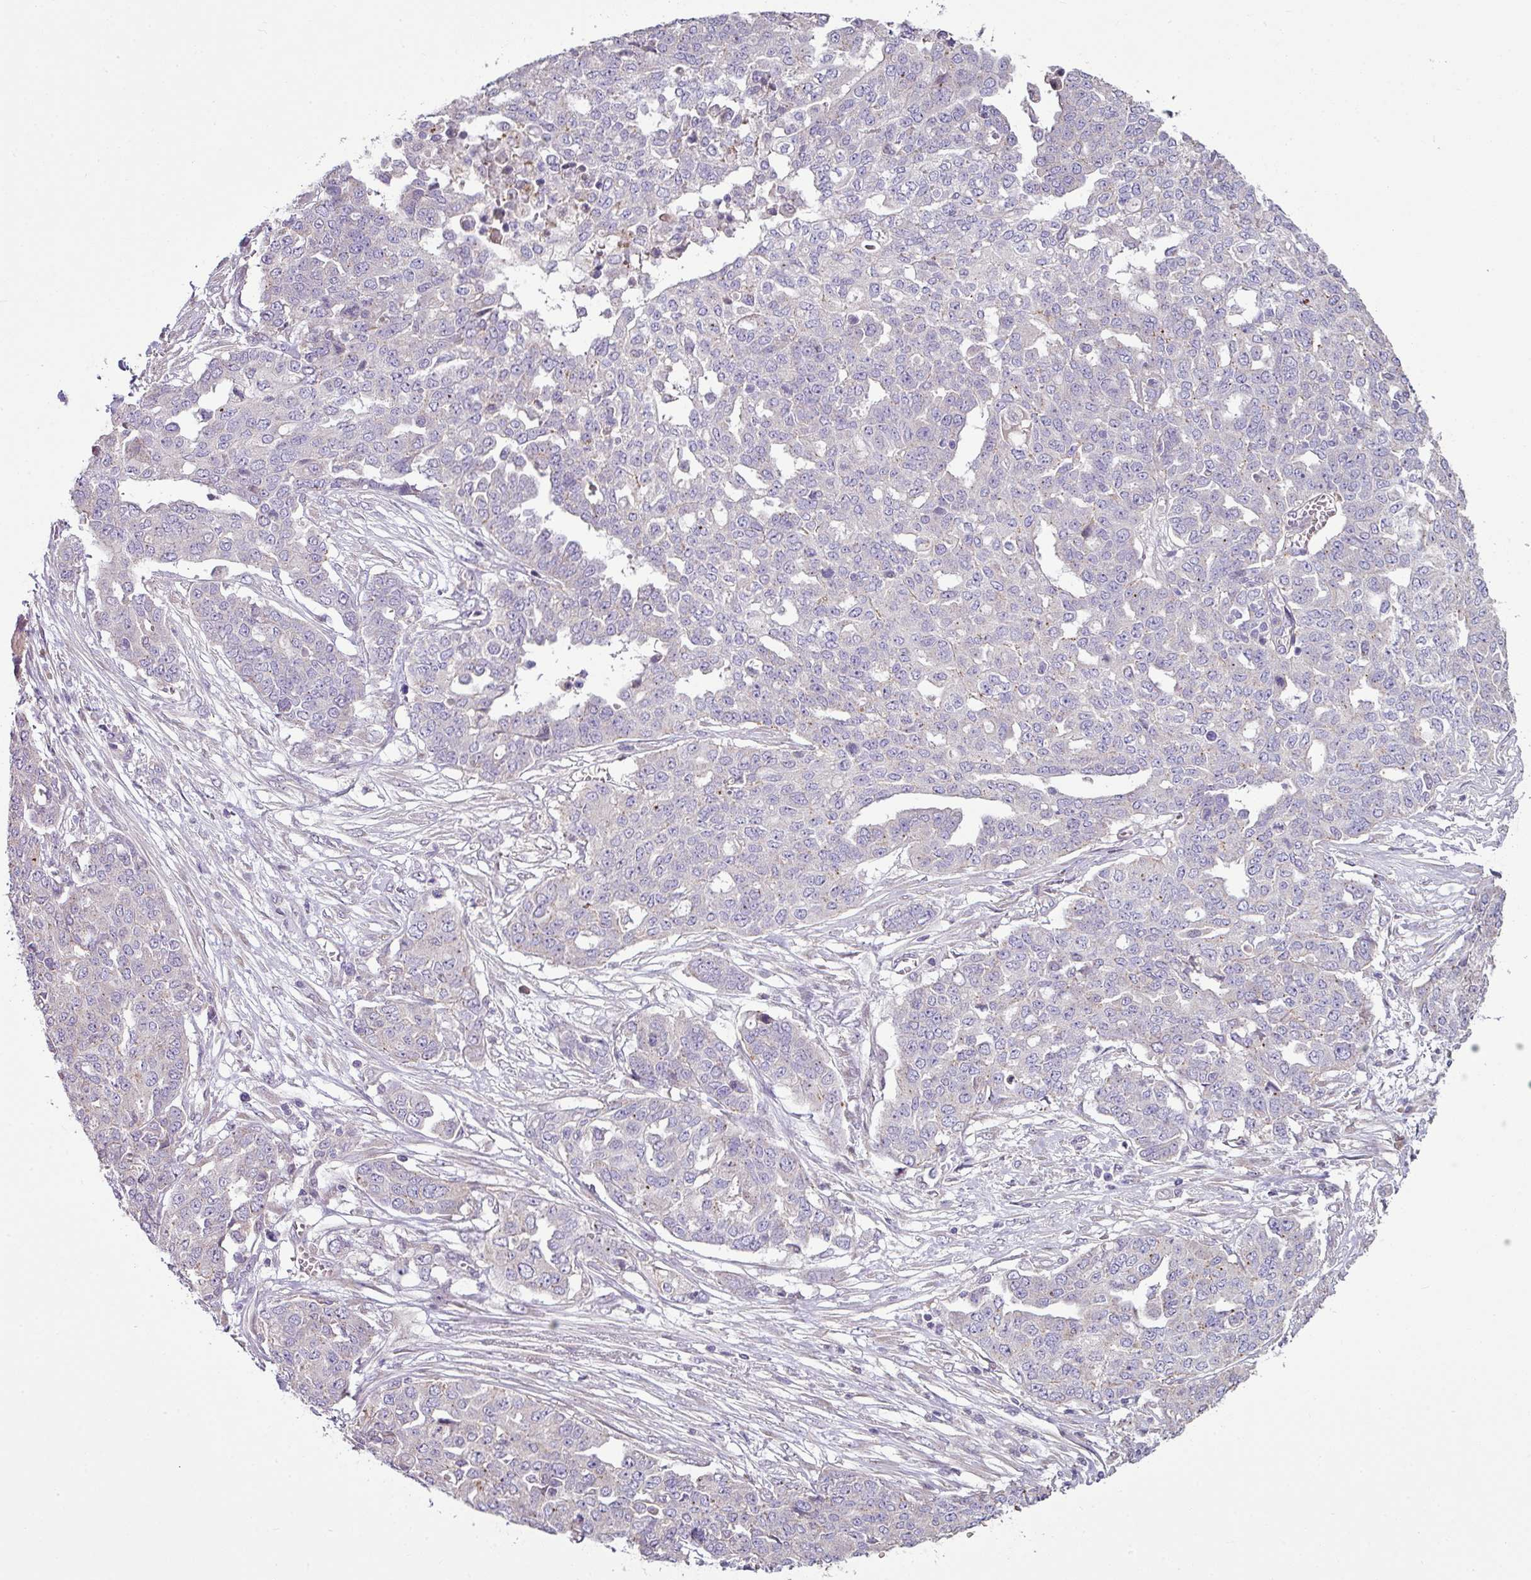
{"staining": {"intensity": "negative", "quantity": "none", "location": "none"}, "tissue": "ovarian cancer", "cell_type": "Tumor cells", "image_type": "cancer", "snomed": [{"axis": "morphology", "description": "Cystadenocarcinoma, serous, NOS"}, {"axis": "topography", "description": "Soft tissue"}, {"axis": "topography", "description": "Ovary"}], "caption": "A histopathology image of human ovarian cancer (serous cystadenocarcinoma) is negative for staining in tumor cells. Brightfield microscopy of immunohistochemistry stained with DAB (brown) and hematoxylin (blue), captured at high magnification.", "gene": "LRRC9", "patient": {"sex": "female", "age": 57}}